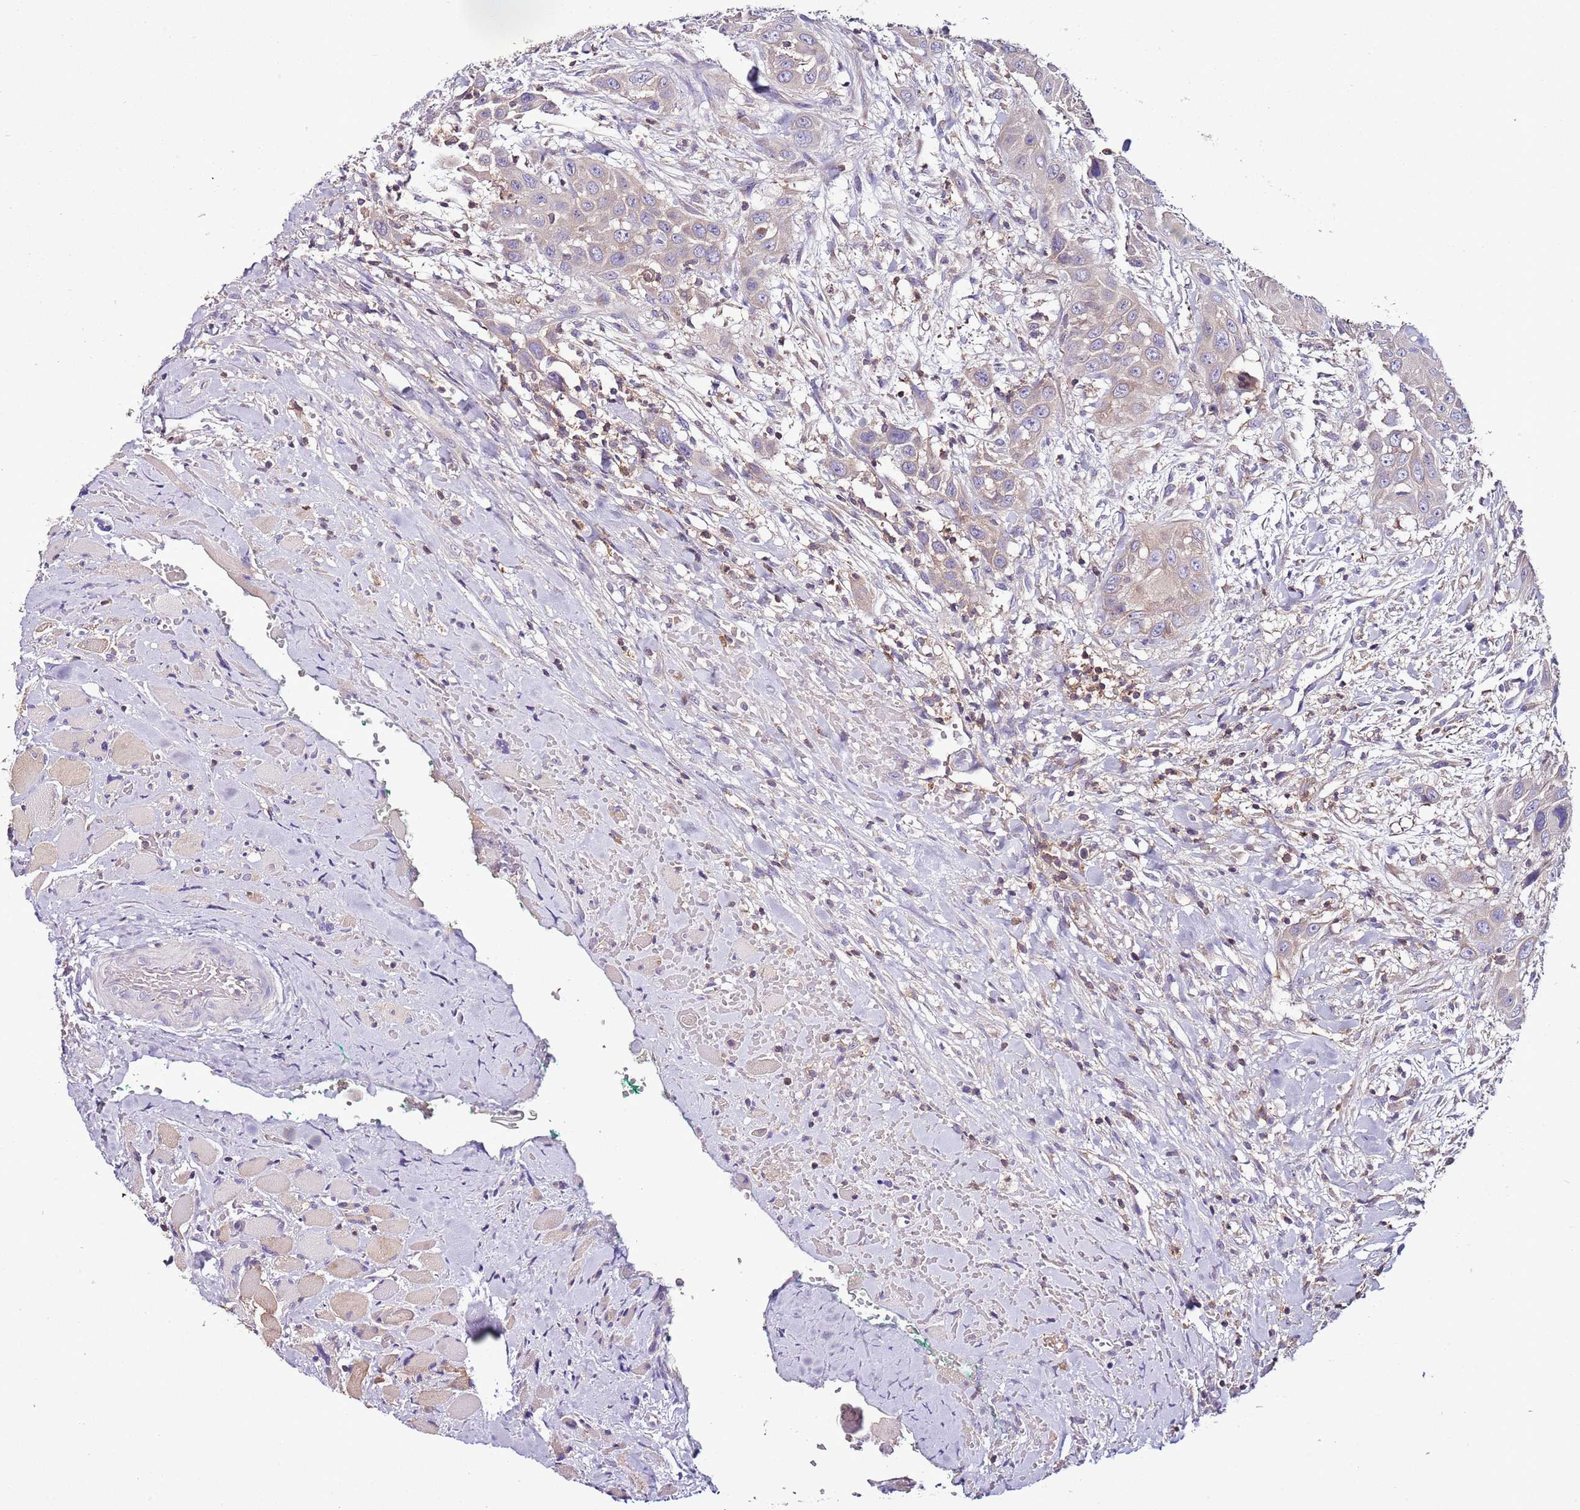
{"staining": {"intensity": "negative", "quantity": "none", "location": "none"}, "tissue": "head and neck cancer", "cell_type": "Tumor cells", "image_type": "cancer", "snomed": [{"axis": "morphology", "description": "Squamous cell carcinoma, NOS"}, {"axis": "topography", "description": "Head-Neck"}], "caption": "Tumor cells are negative for protein expression in human head and neck squamous cell carcinoma.", "gene": "IGIP", "patient": {"sex": "male", "age": 81}}